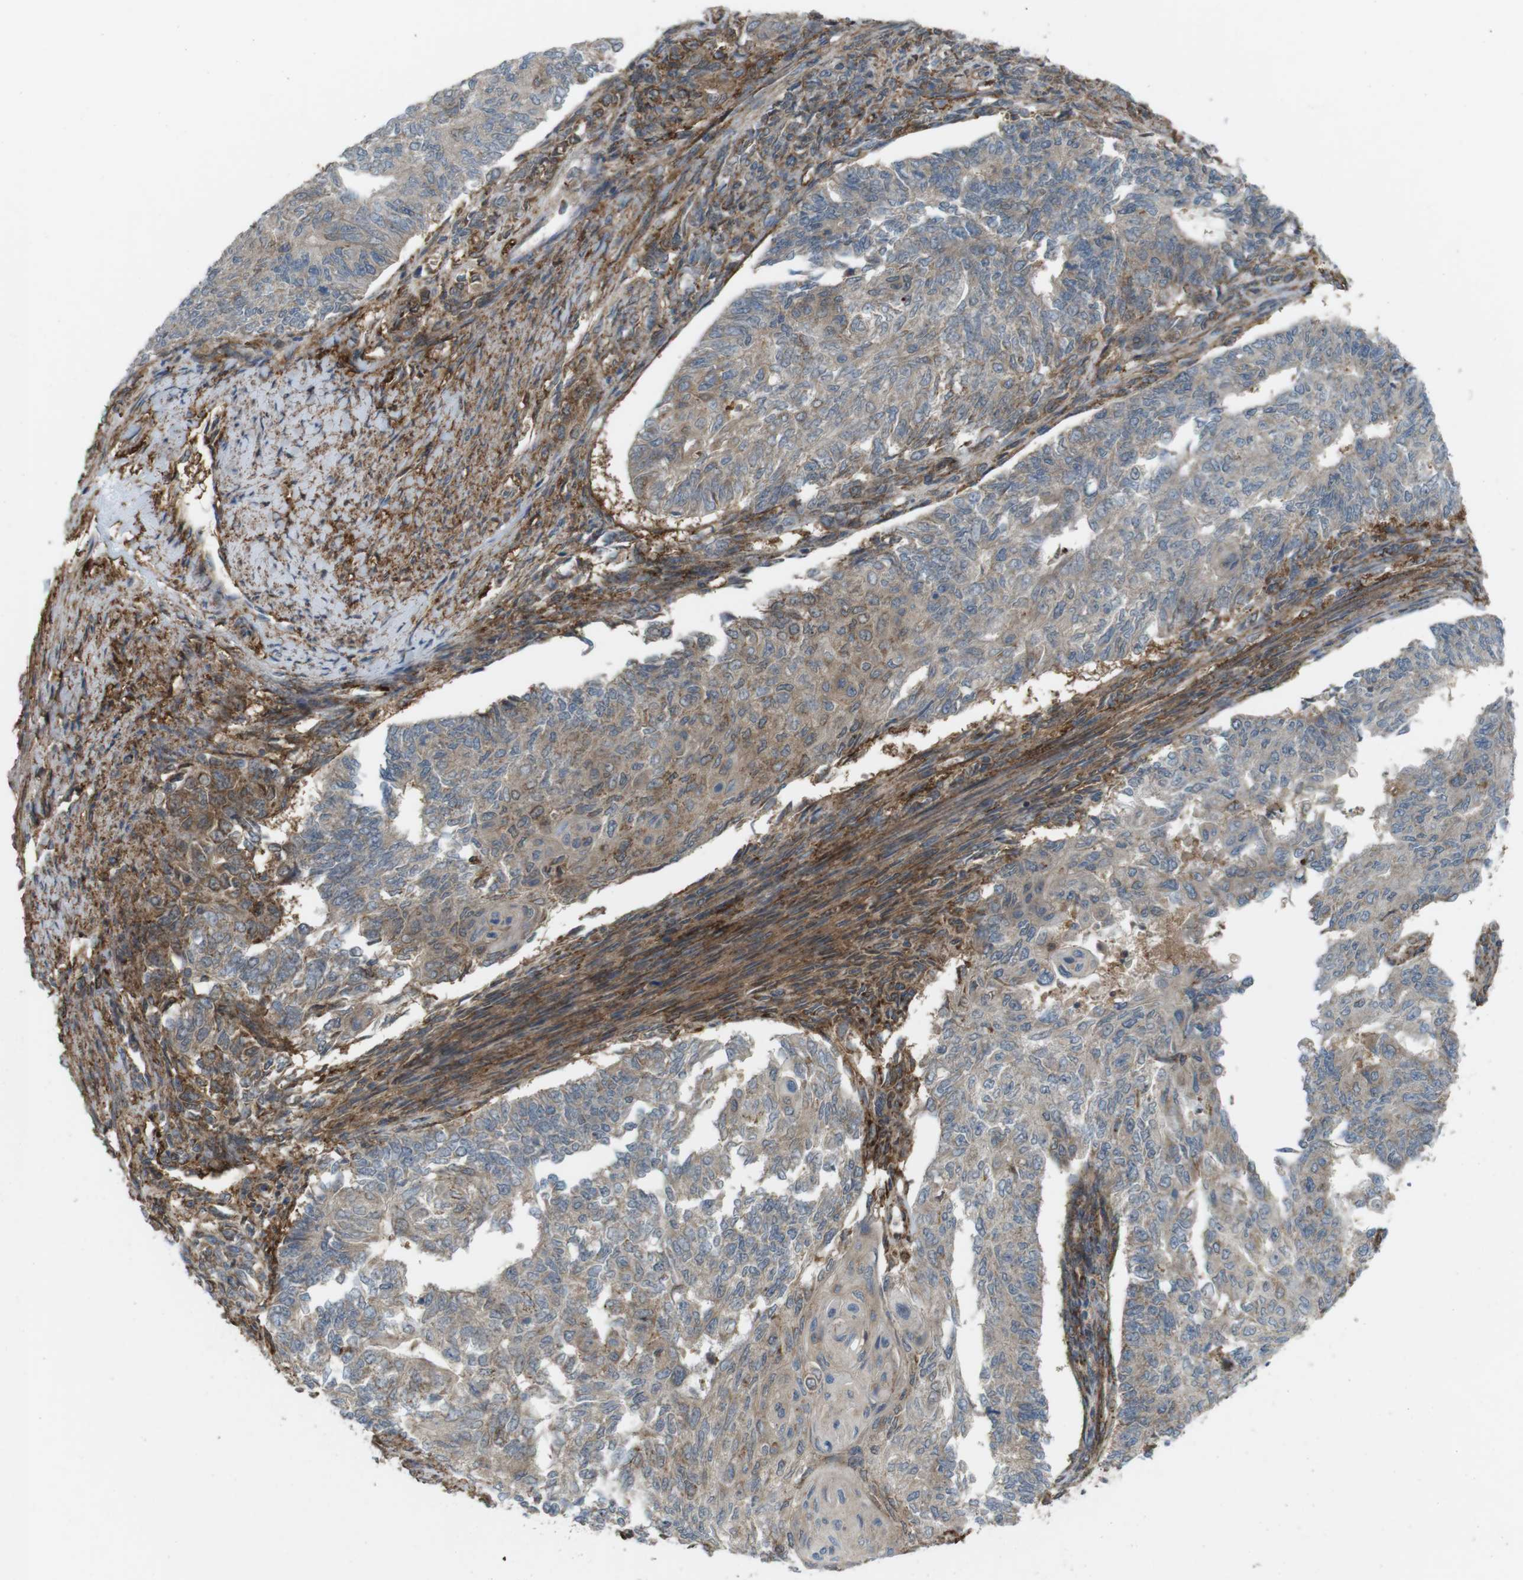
{"staining": {"intensity": "weak", "quantity": ">75%", "location": "cytoplasmic/membranous"}, "tissue": "endometrial cancer", "cell_type": "Tumor cells", "image_type": "cancer", "snomed": [{"axis": "morphology", "description": "Adenocarcinoma, NOS"}, {"axis": "topography", "description": "Endometrium"}], "caption": "A low amount of weak cytoplasmic/membranous expression is appreciated in approximately >75% of tumor cells in endometrial cancer tissue.", "gene": "DDAH2", "patient": {"sex": "female", "age": 32}}